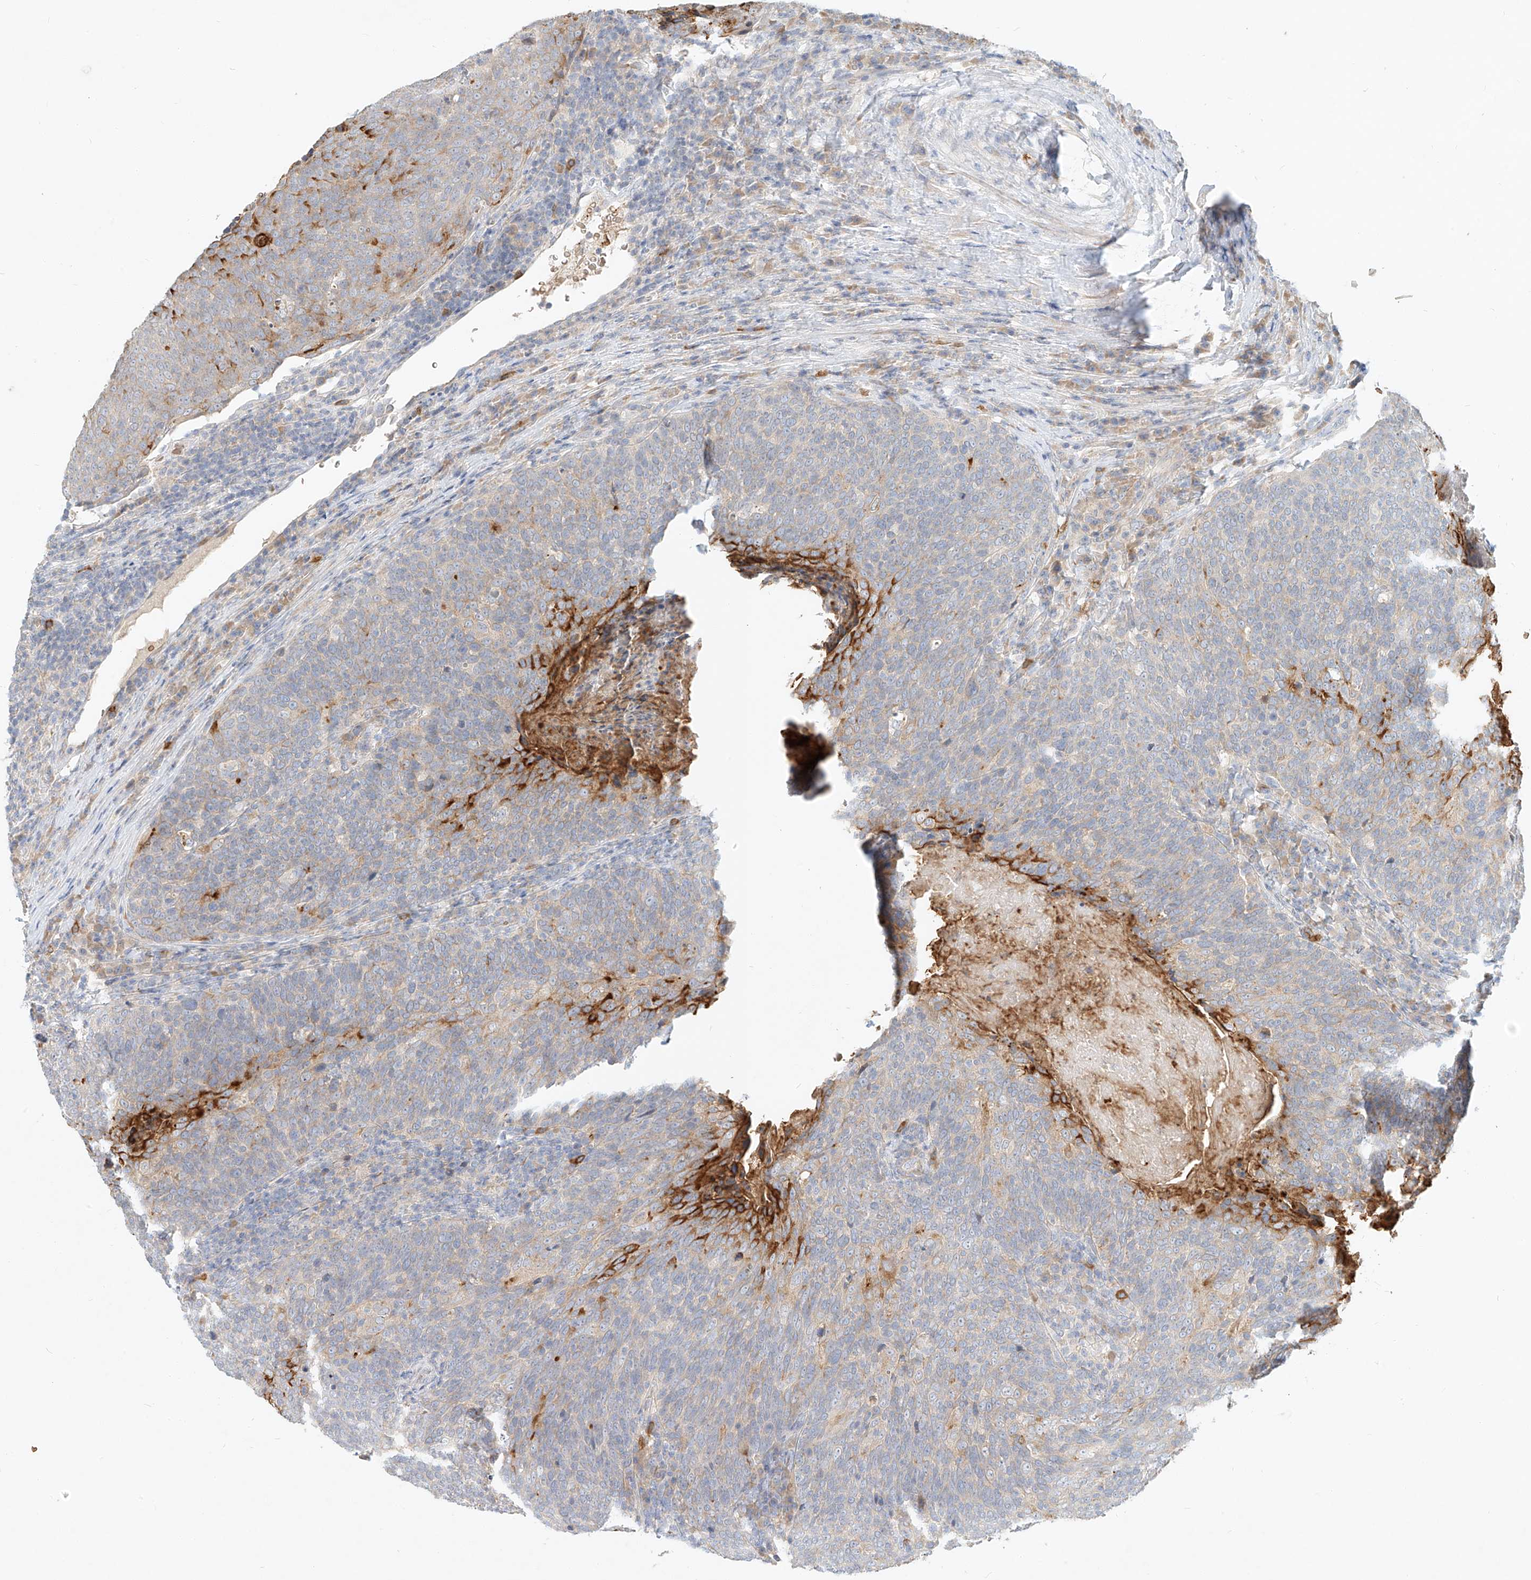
{"staining": {"intensity": "moderate", "quantity": "<25%", "location": "cytoplasmic/membranous"}, "tissue": "head and neck cancer", "cell_type": "Tumor cells", "image_type": "cancer", "snomed": [{"axis": "morphology", "description": "Squamous cell carcinoma, NOS"}, {"axis": "morphology", "description": "Squamous cell carcinoma, metastatic, NOS"}, {"axis": "topography", "description": "Lymph node"}, {"axis": "topography", "description": "Head-Neck"}], "caption": "Protein staining of head and neck cancer tissue exhibits moderate cytoplasmic/membranous staining in approximately <25% of tumor cells.", "gene": "SYTL3", "patient": {"sex": "male", "age": 62}}